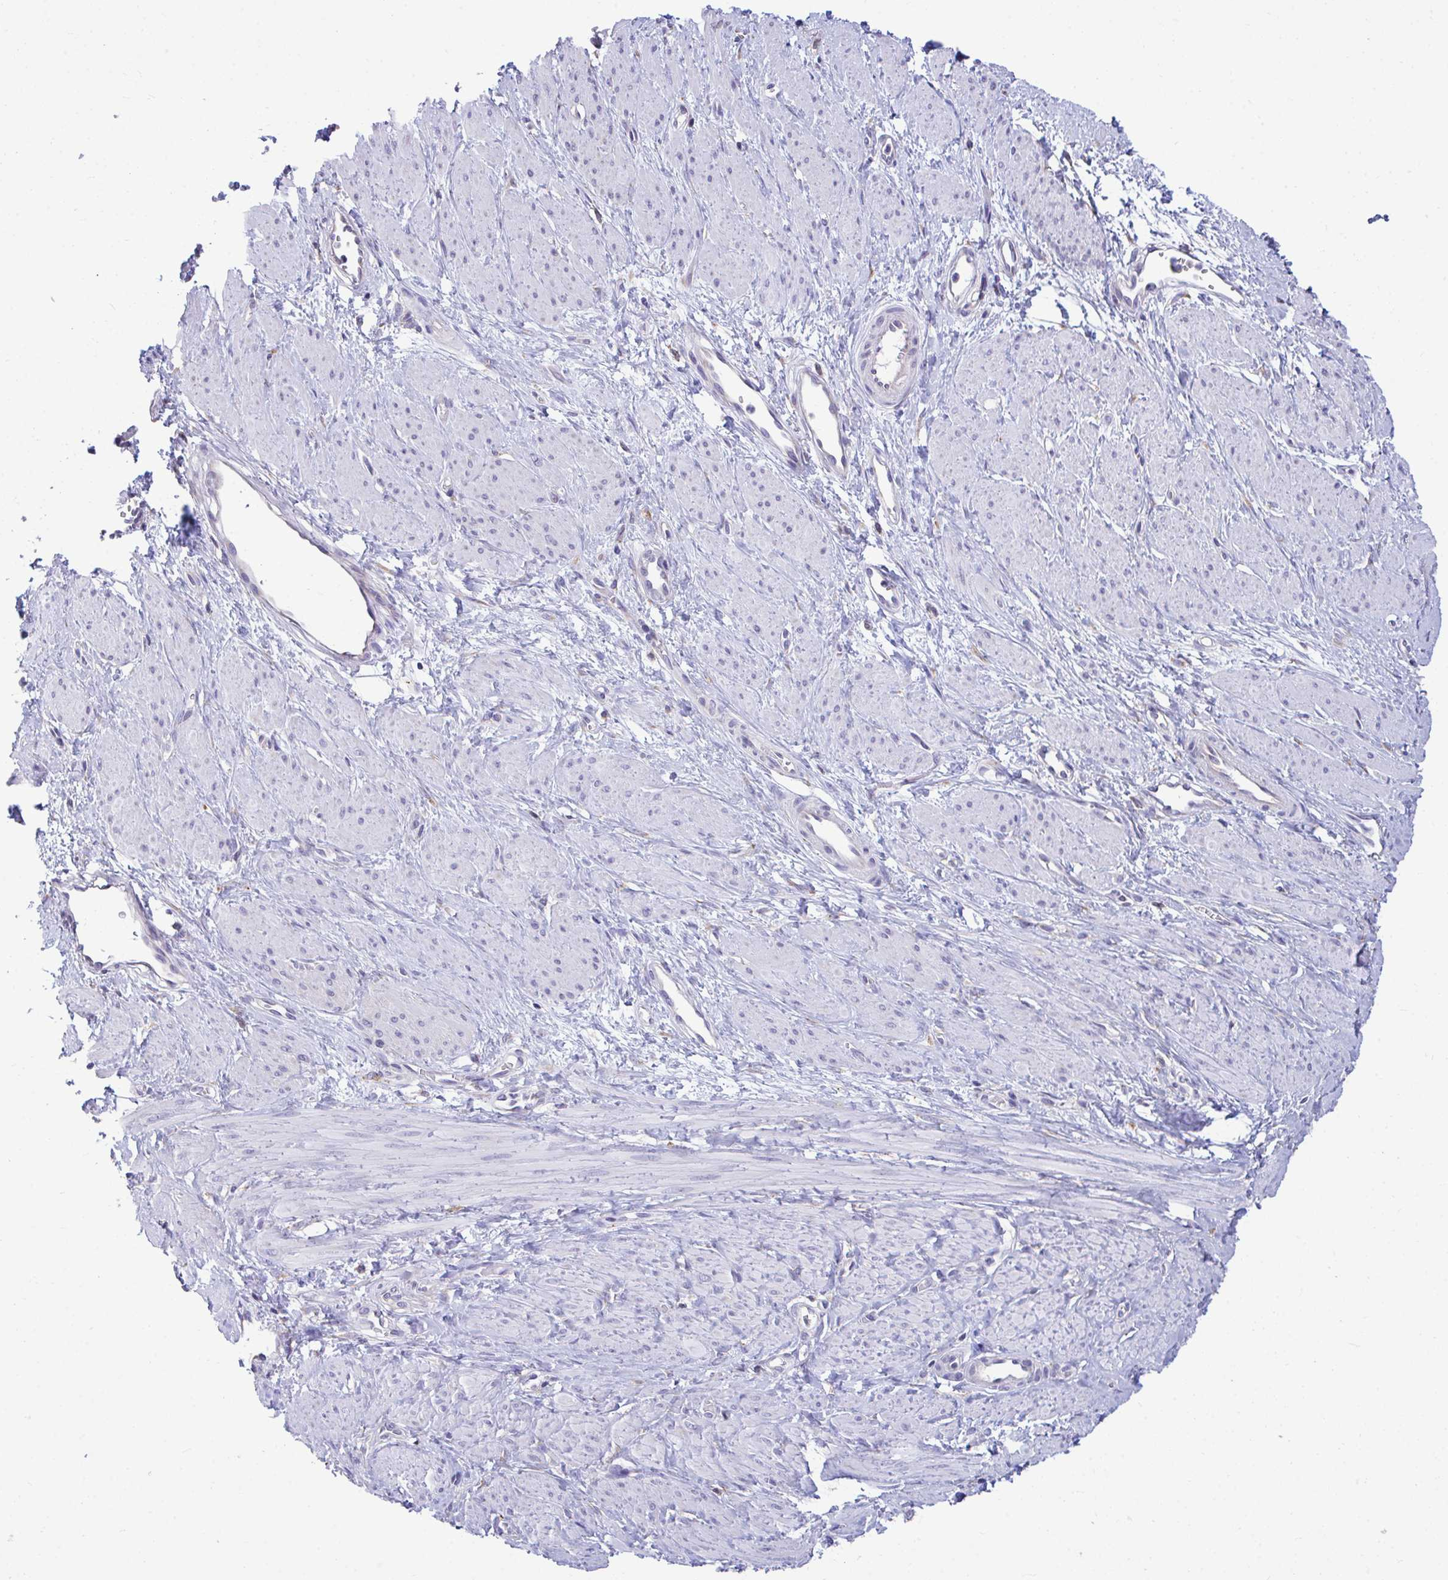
{"staining": {"intensity": "negative", "quantity": "none", "location": "none"}, "tissue": "smooth muscle", "cell_type": "Smooth muscle cells", "image_type": "normal", "snomed": [{"axis": "morphology", "description": "Normal tissue, NOS"}, {"axis": "topography", "description": "Smooth muscle"}, {"axis": "topography", "description": "Uterus"}], "caption": "Histopathology image shows no protein staining in smooth muscle cells of normal smooth muscle. Brightfield microscopy of IHC stained with DAB (3,3'-diaminobenzidine) (brown) and hematoxylin (blue), captured at high magnification.", "gene": "PIGK", "patient": {"sex": "female", "age": 39}}